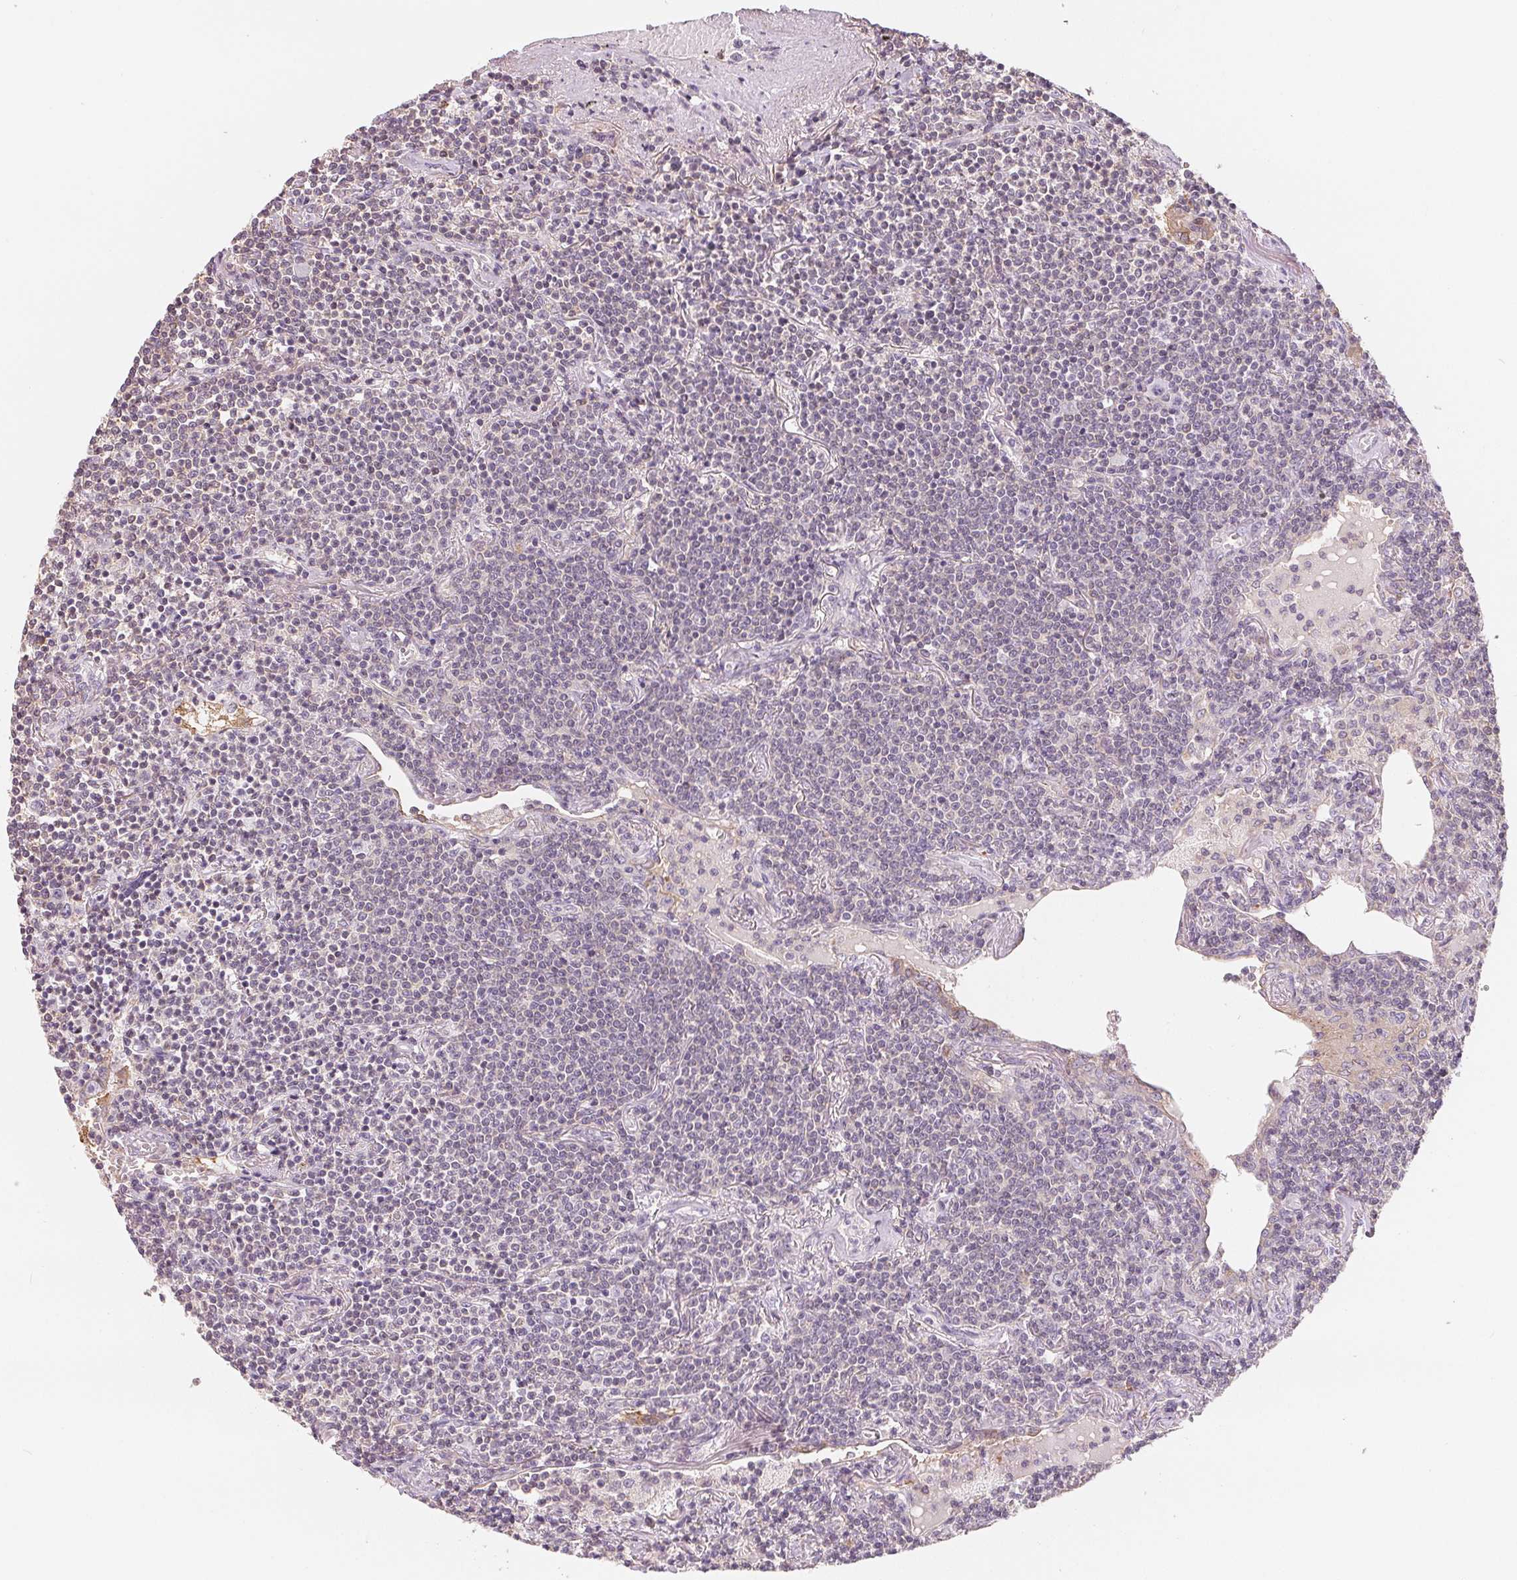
{"staining": {"intensity": "negative", "quantity": "none", "location": "none"}, "tissue": "lymphoma", "cell_type": "Tumor cells", "image_type": "cancer", "snomed": [{"axis": "morphology", "description": "Malignant lymphoma, non-Hodgkin's type, Low grade"}, {"axis": "topography", "description": "Lung"}], "caption": "Tumor cells are negative for brown protein staining in lymphoma.", "gene": "VTCN1", "patient": {"sex": "female", "age": 71}}